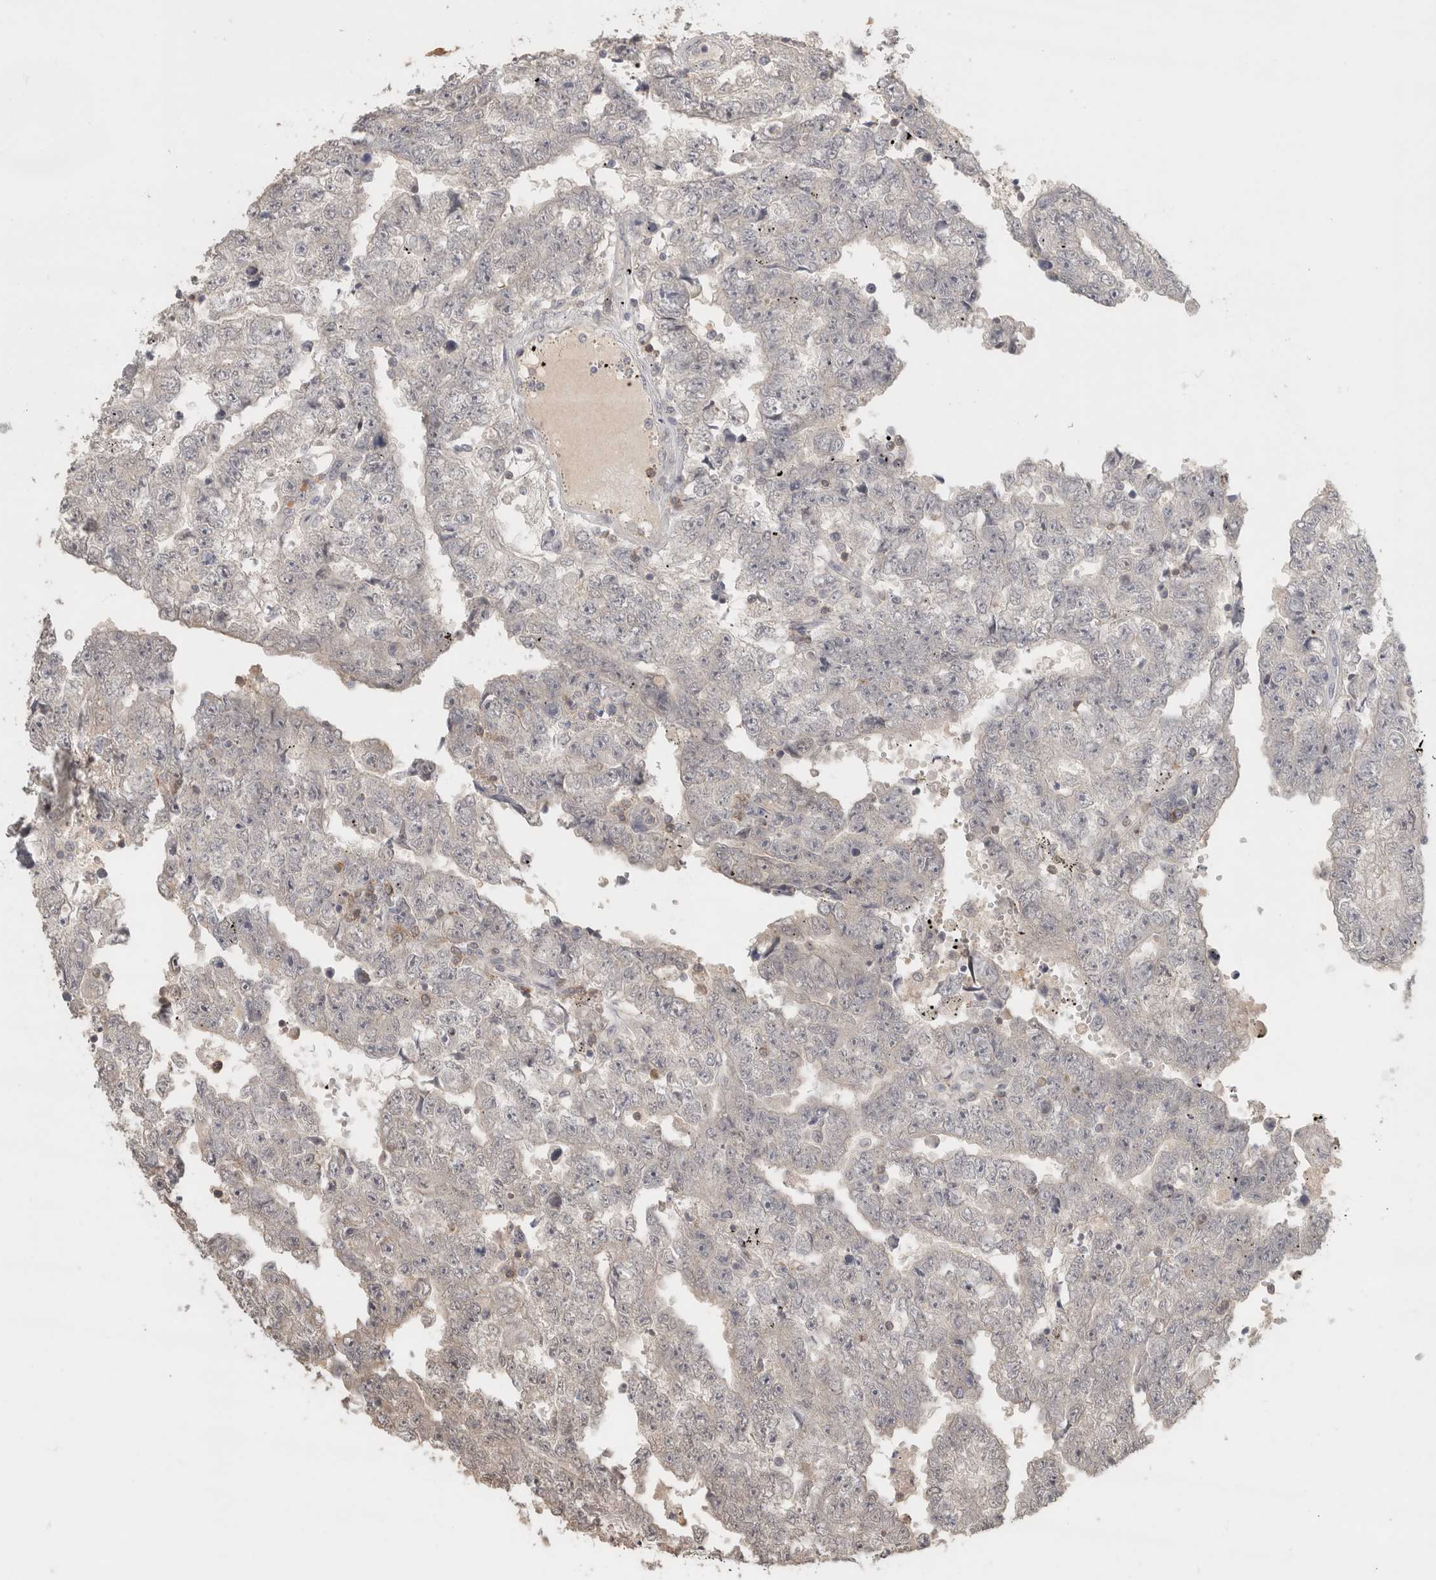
{"staining": {"intensity": "negative", "quantity": "none", "location": "none"}, "tissue": "testis cancer", "cell_type": "Tumor cells", "image_type": "cancer", "snomed": [{"axis": "morphology", "description": "Carcinoma, Embryonal, NOS"}, {"axis": "topography", "description": "Testis"}], "caption": "Immunohistochemistry (IHC) photomicrograph of human testis cancer (embryonal carcinoma) stained for a protein (brown), which displays no staining in tumor cells.", "gene": "TRAT1", "patient": {"sex": "male", "age": 25}}